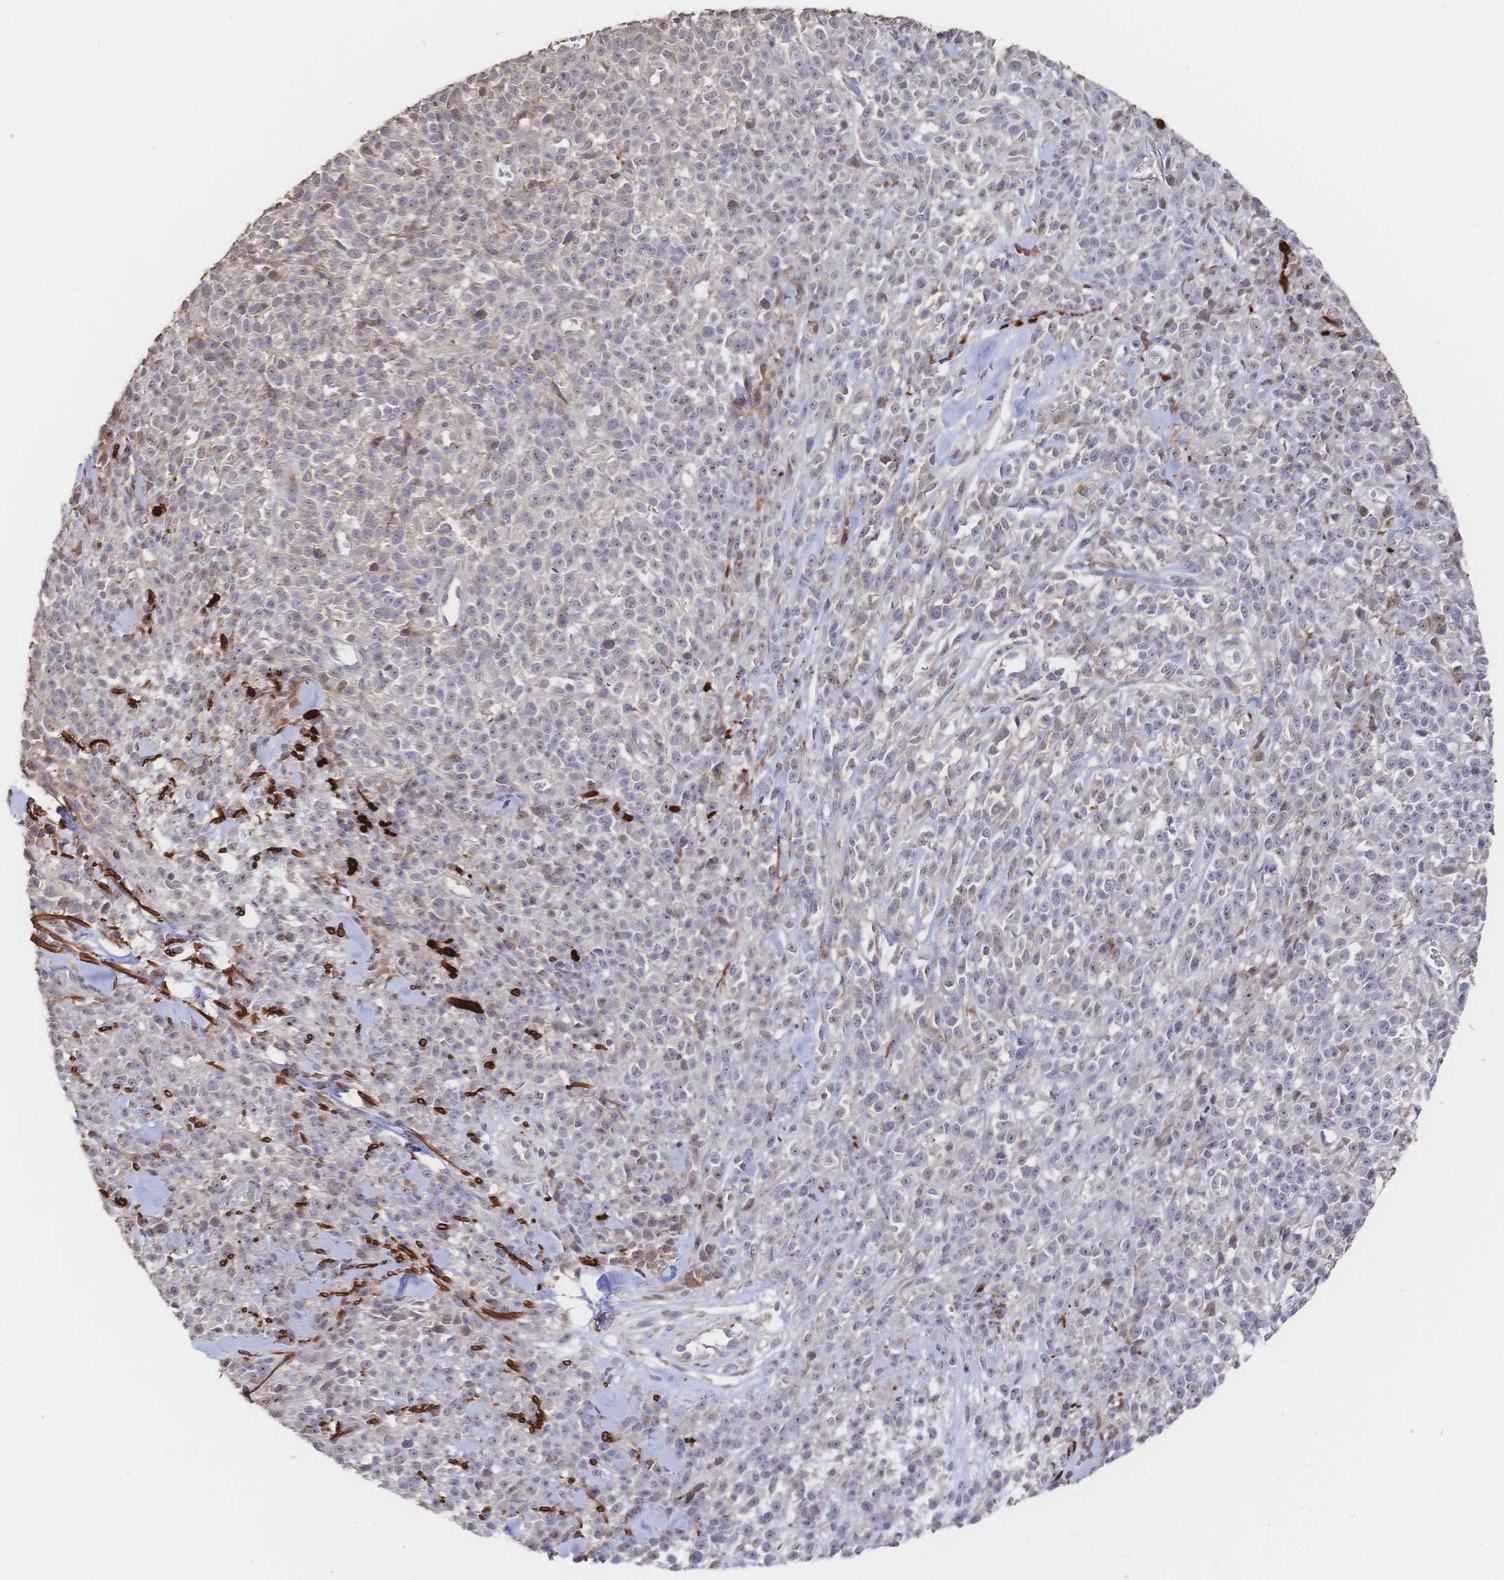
{"staining": {"intensity": "negative", "quantity": "none", "location": "none"}, "tissue": "melanoma", "cell_type": "Tumor cells", "image_type": "cancer", "snomed": [{"axis": "morphology", "description": "Malignant melanoma, NOS"}, {"axis": "topography", "description": "Skin"}, {"axis": "topography", "description": "Skin of trunk"}], "caption": "IHC histopathology image of neoplastic tissue: melanoma stained with DAB (3,3'-diaminobenzidine) demonstrates no significant protein expression in tumor cells. The staining was performed using DAB (3,3'-diaminobenzidine) to visualize the protein expression in brown, while the nuclei were stained in blue with hematoxylin (Magnification: 20x).", "gene": "DNAJA4", "patient": {"sex": "male", "age": 74}}